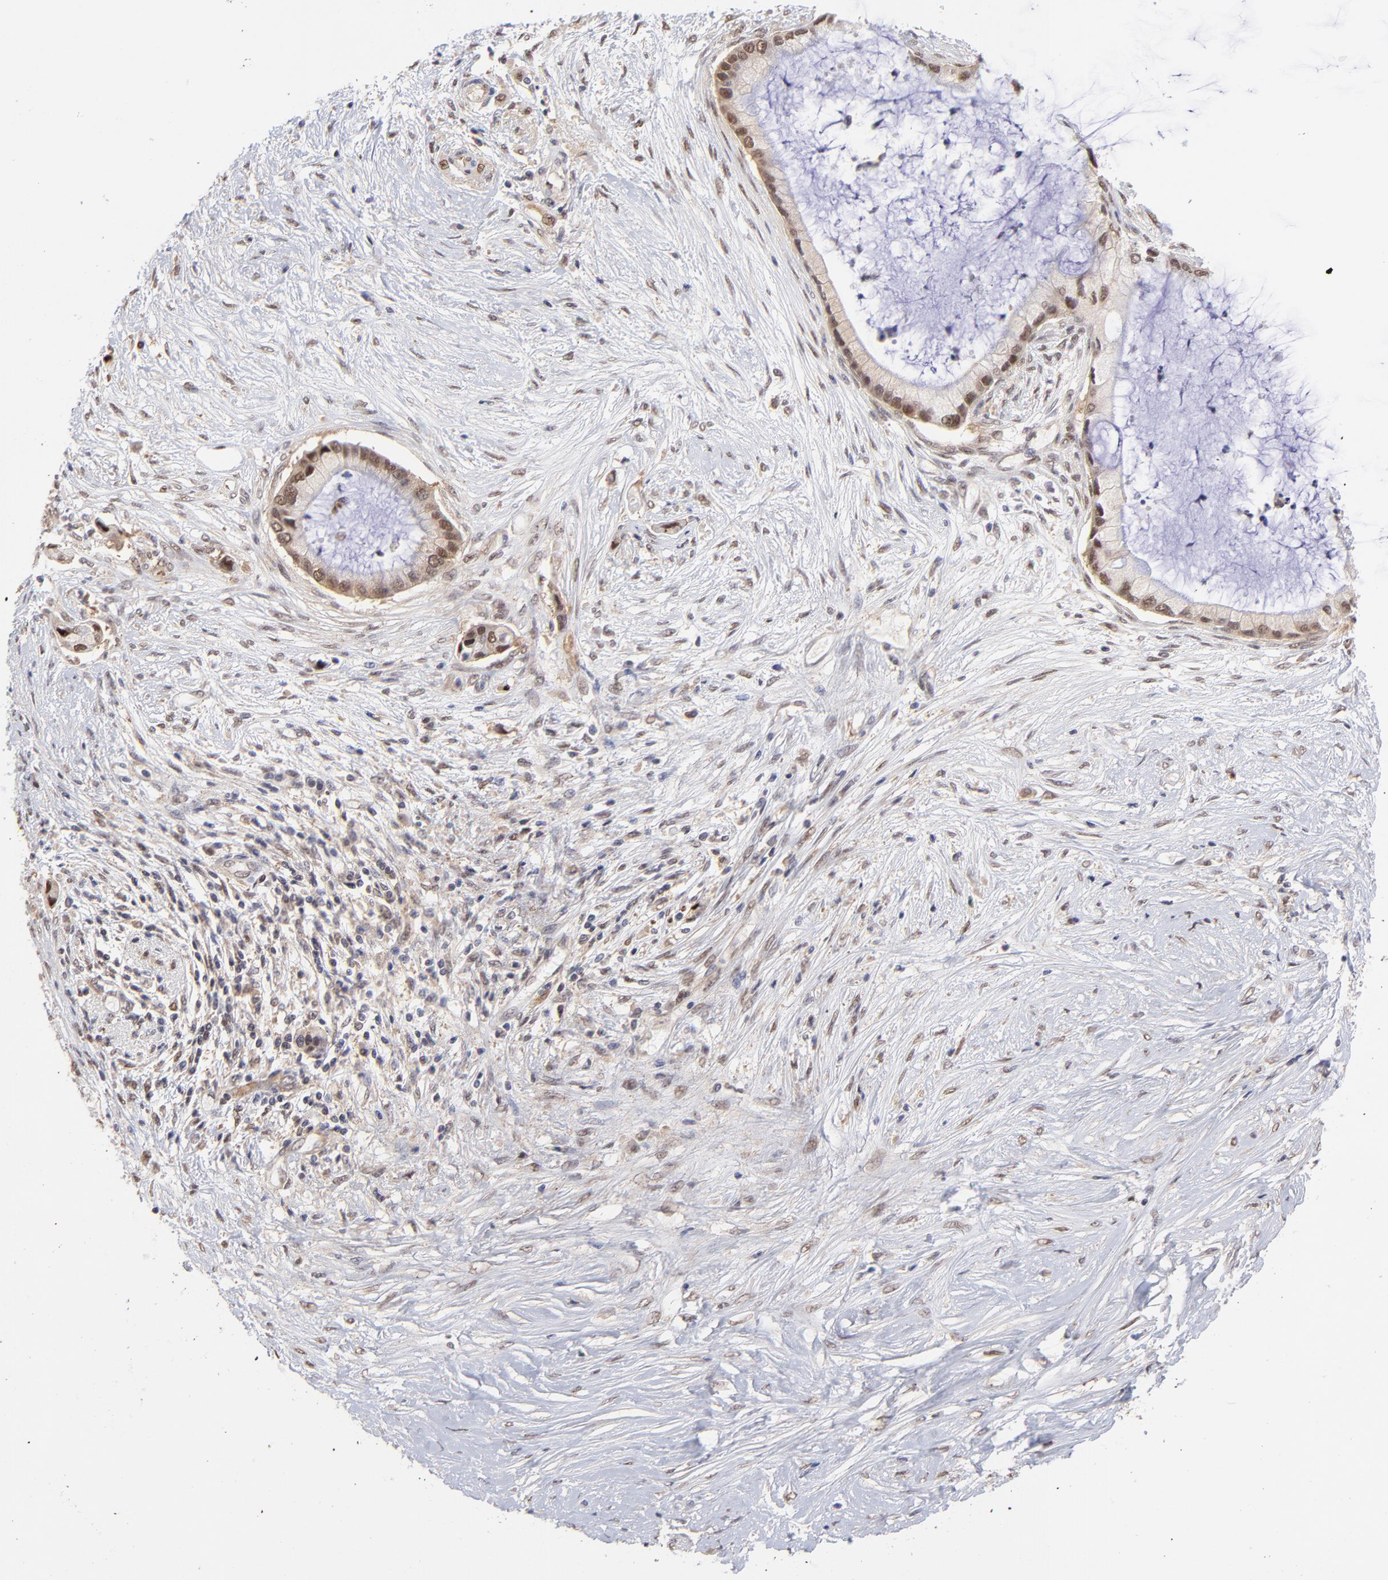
{"staining": {"intensity": "moderate", "quantity": ">75%", "location": "cytoplasmic/membranous,nuclear"}, "tissue": "pancreatic cancer", "cell_type": "Tumor cells", "image_type": "cancer", "snomed": [{"axis": "morphology", "description": "Adenocarcinoma, NOS"}, {"axis": "topography", "description": "Pancreas"}], "caption": "High-power microscopy captured an IHC photomicrograph of pancreatic cancer, revealing moderate cytoplasmic/membranous and nuclear positivity in about >75% of tumor cells.", "gene": "PSMD14", "patient": {"sex": "female", "age": 59}}